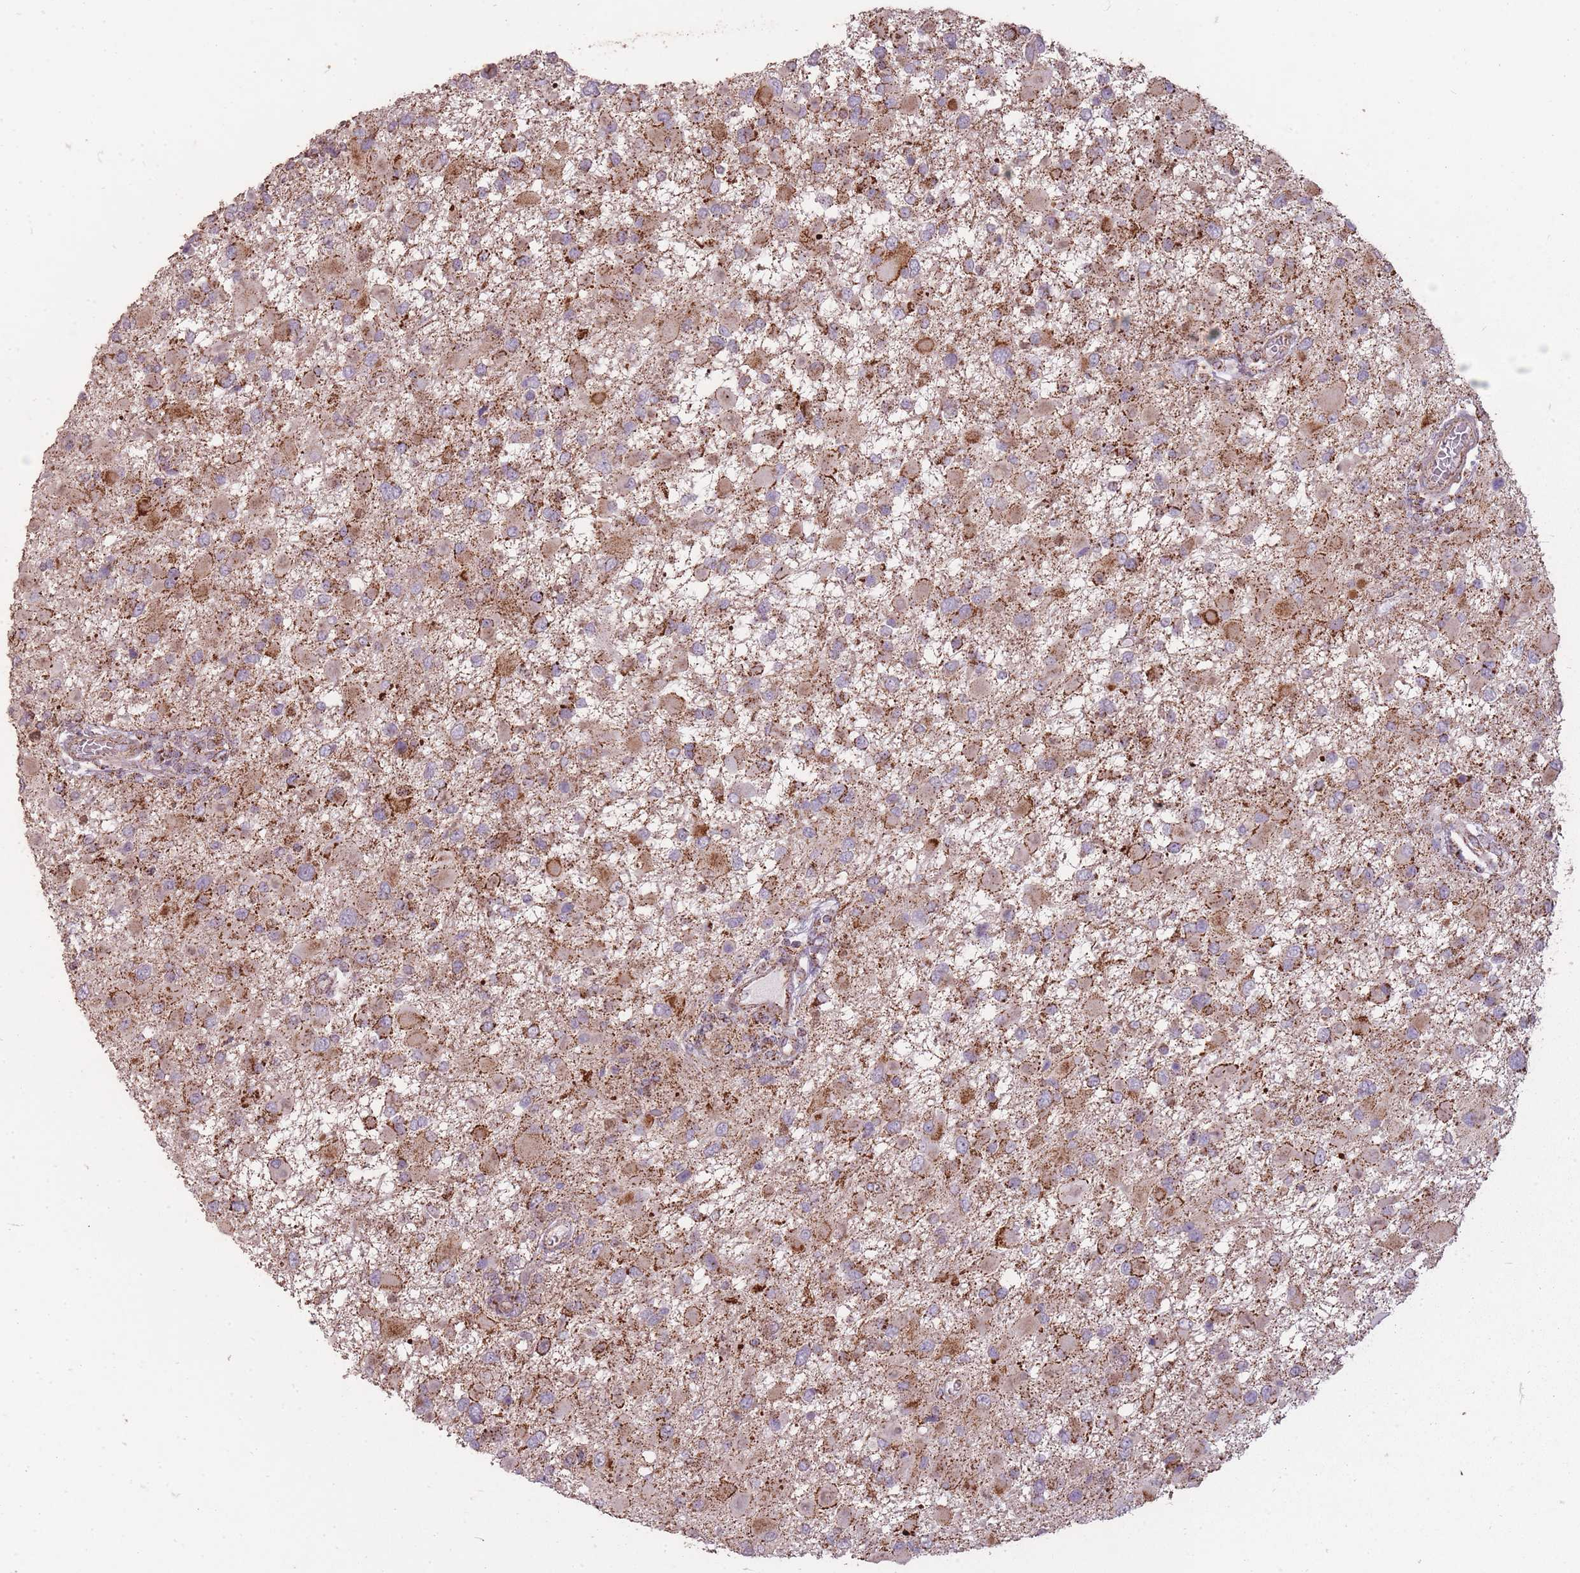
{"staining": {"intensity": "strong", "quantity": "<25%", "location": "cytoplasmic/membranous"}, "tissue": "glioma", "cell_type": "Tumor cells", "image_type": "cancer", "snomed": [{"axis": "morphology", "description": "Glioma, malignant, High grade"}, {"axis": "topography", "description": "Brain"}], "caption": "Brown immunohistochemical staining in human high-grade glioma (malignant) shows strong cytoplasmic/membranous staining in about <25% of tumor cells.", "gene": "CNOT8", "patient": {"sex": "male", "age": 53}}